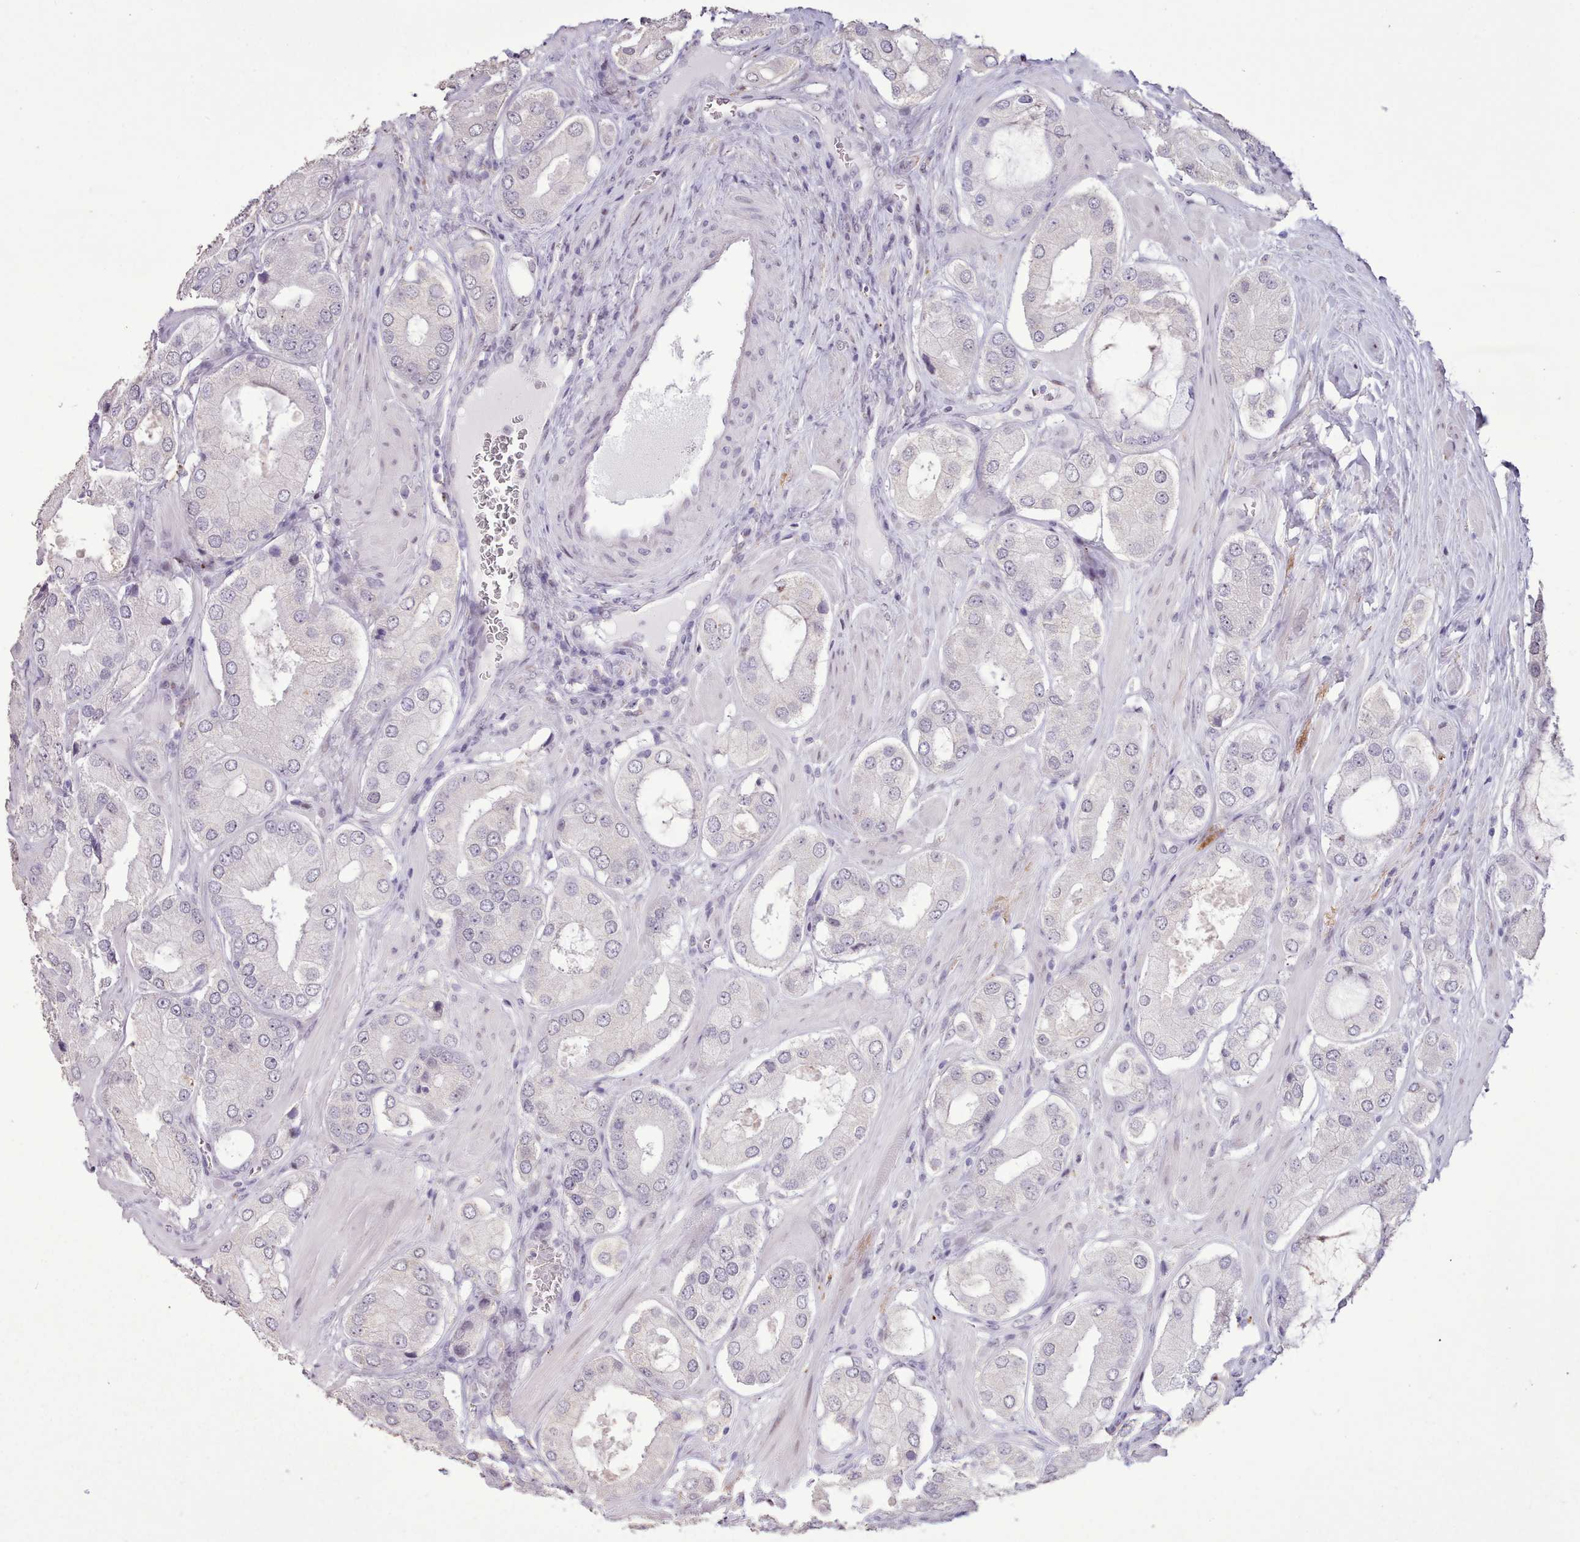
{"staining": {"intensity": "negative", "quantity": "none", "location": "none"}, "tissue": "prostate cancer", "cell_type": "Tumor cells", "image_type": "cancer", "snomed": [{"axis": "morphology", "description": "Adenocarcinoma, Low grade"}, {"axis": "topography", "description": "Prostate"}], "caption": "Tumor cells show no significant protein expression in adenocarcinoma (low-grade) (prostate). (Immunohistochemistry (ihc), brightfield microscopy, high magnification).", "gene": "TAF15", "patient": {"sex": "male", "age": 42}}